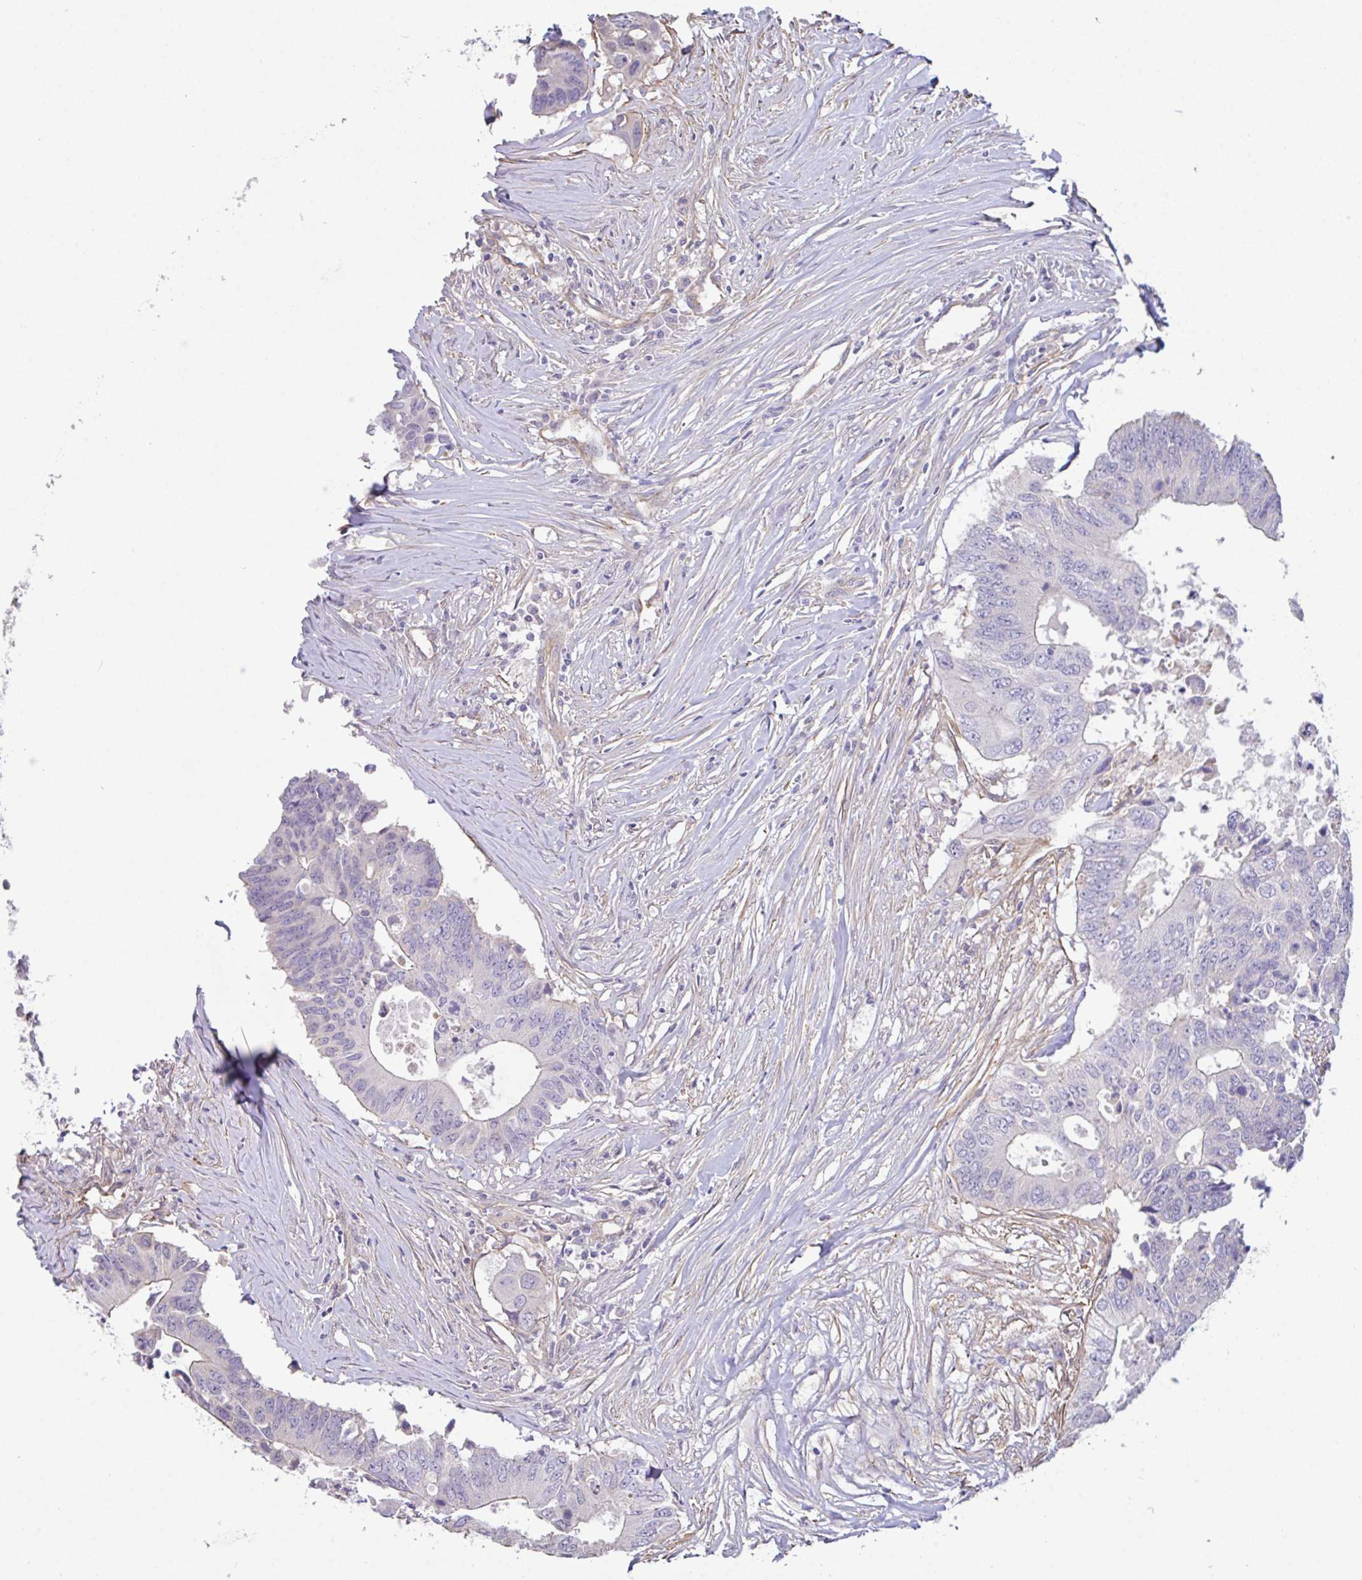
{"staining": {"intensity": "negative", "quantity": "none", "location": "none"}, "tissue": "colorectal cancer", "cell_type": "Tumor cells", "image_type": "cancer", "snomed": [{"axis": "morphology", "description": "Adenocarcinoma, NOS"}, {"axis": "topography", "description": "Colon"}], "caption": "Colorectal adenocarcinoma was stained to show a protein in brown. There is no significant expression in tumor cells.", "gene": "PLCD4", "patient": {"sex": "male", "age": 71}}